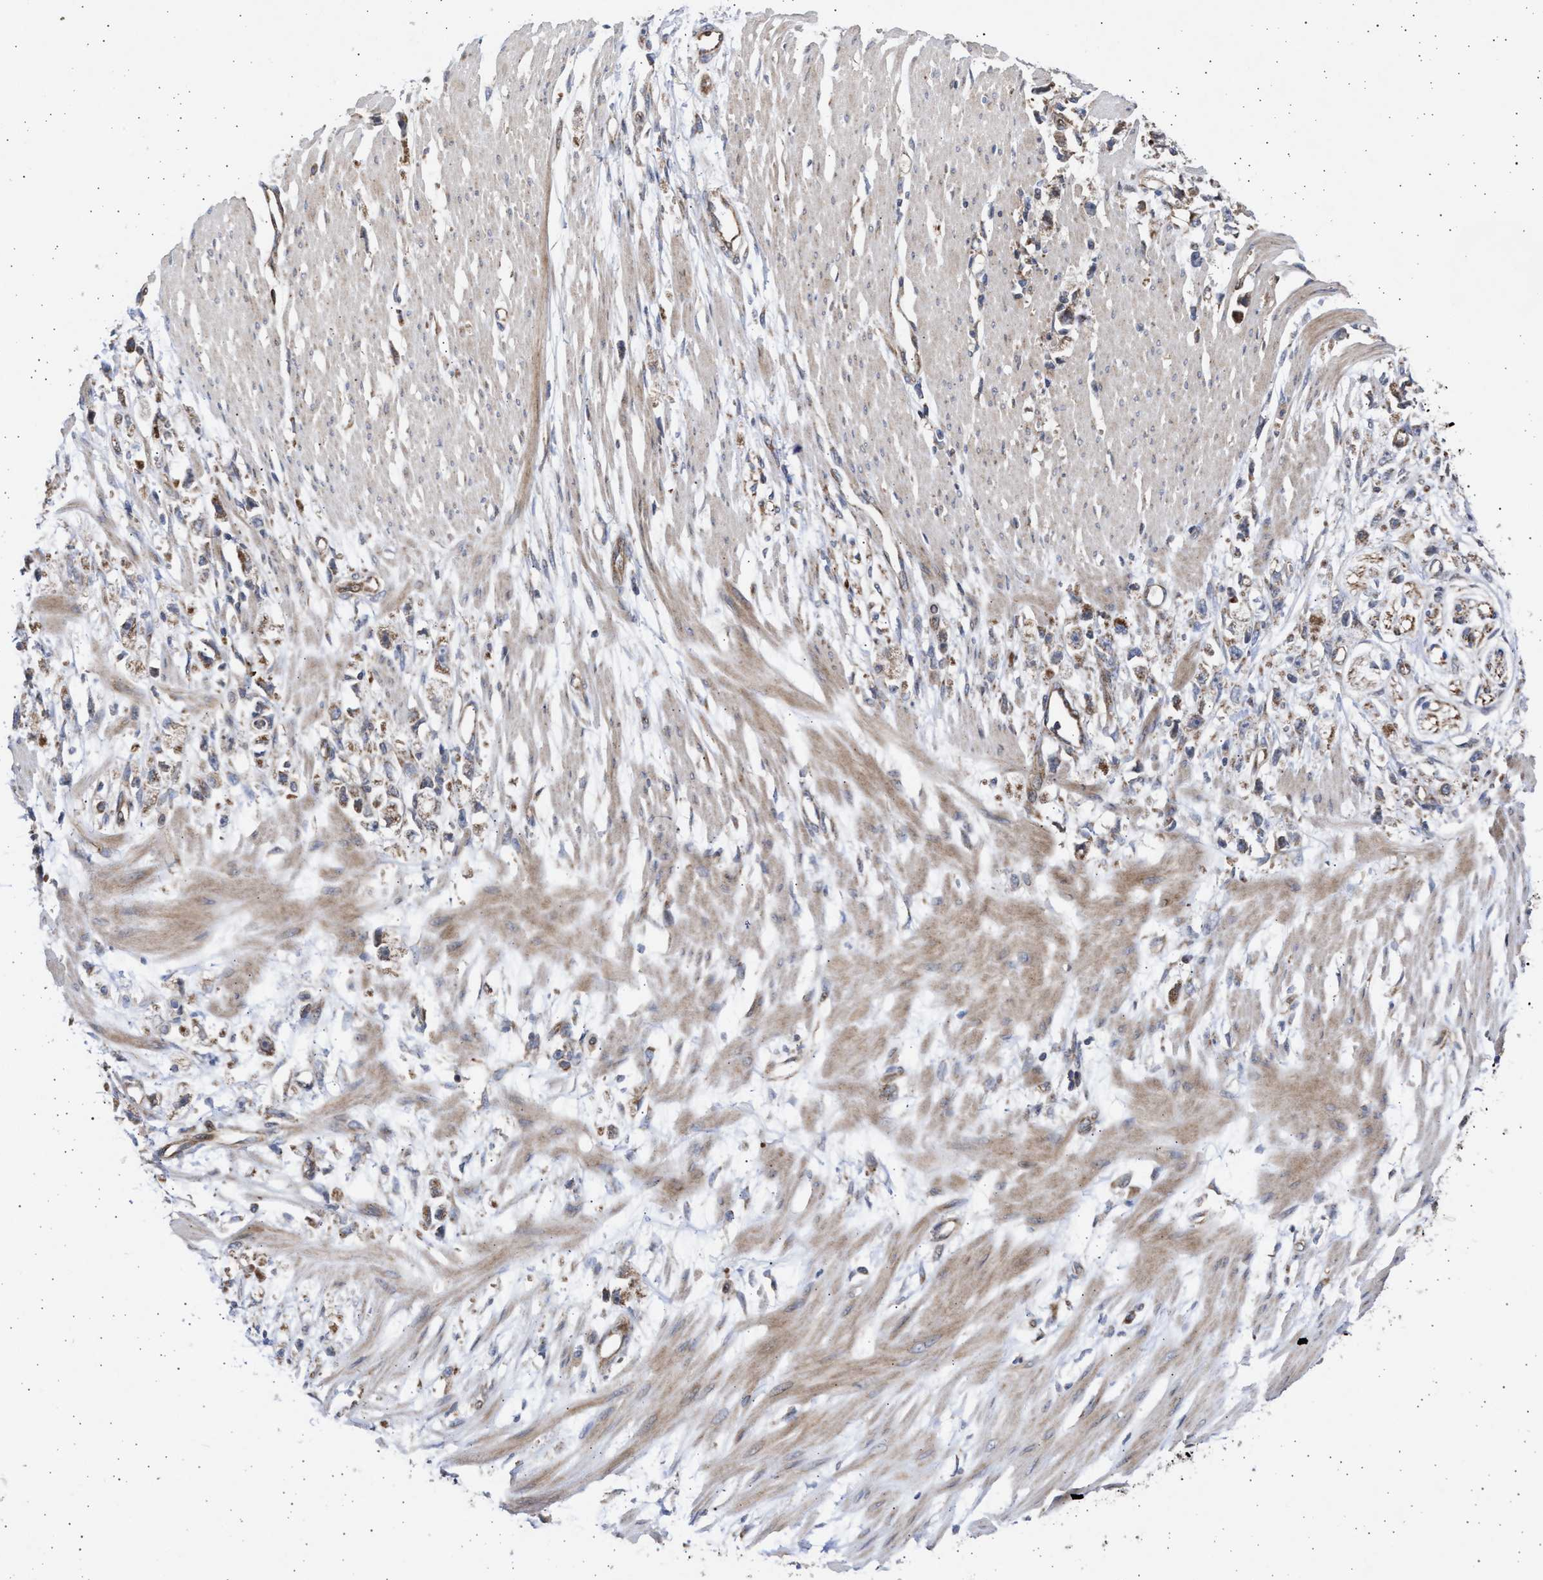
{"staining": {"intensity": "negative", "quantity": "none", "location": "none"}, "tissue": "stomach cancer", "cell_type": "Tumor cells", "image_type": "cancer", "snomed": [{"axis": "morphology", "description": "Adenocarcinoma, NOS"}, {"axis": "topography", "description": "Stomach"}], "caption": "Tumor cells are negative for brown protein staining in stomach adenocarcinoma.", "gene": "TTC19", "patient": {"sex": "female", "age": 59}}